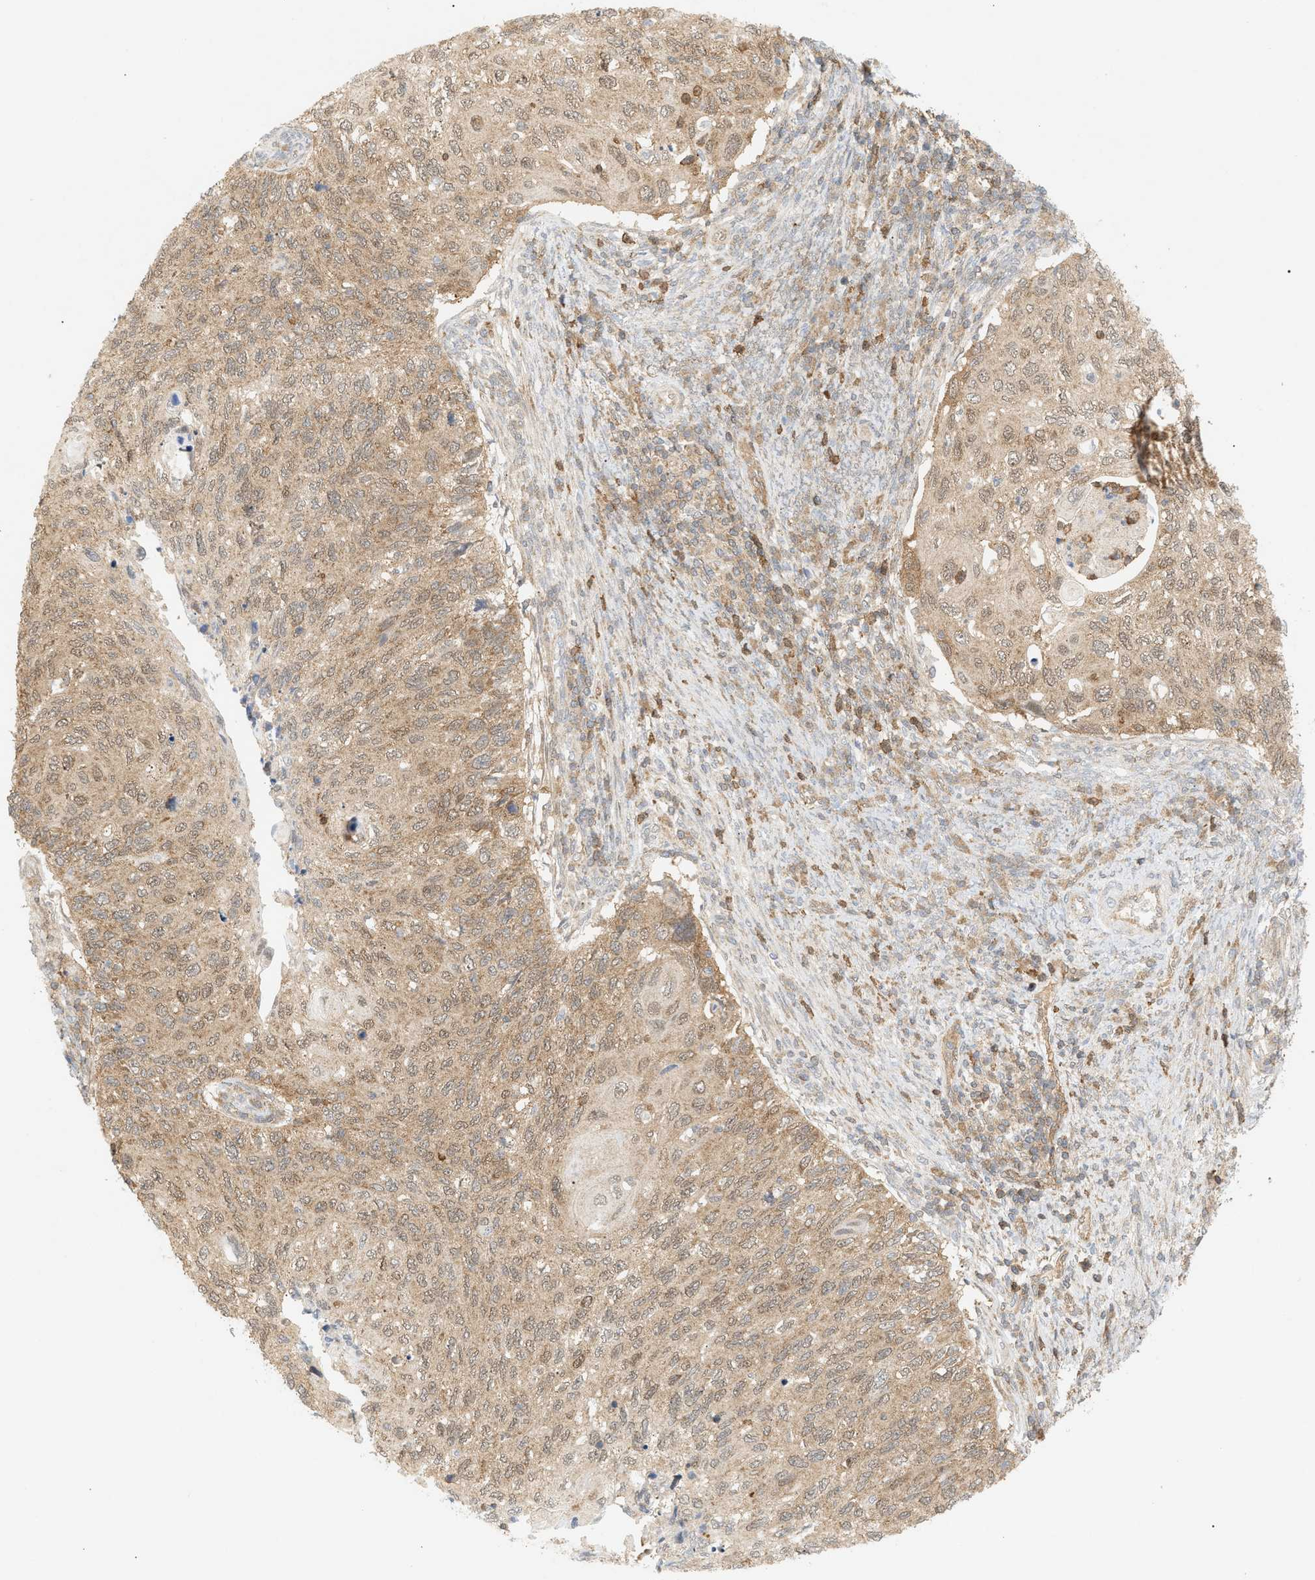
{"staining": {"intensity": "moderate", "quantity": ">75%", "location": "cytoplasmic/membranous,nuclear"}, "tissue": "cervical cancer", "cell_type": "Tumor cells", "image_type": "cancer", "snomed": [{"axis": "morphology", "description": "Squamous cell carcinoma, NOS"}, {"axis": "topography", "description": "Cervix"}], "caption": "IHC histopathology image of neoplastic tissue: cervical squamous cell carcinoma stained using immunohistochemistry (IHC) displays medium levels of moderate protein expression localized specifically in the cytoplasmic/membranous and nuclear of tumor cells, appearing as a cytoplasmic/membranous and nuclear brown color.", "gene": "SHC1", "patient": {"sex": "female", "age": 70}}